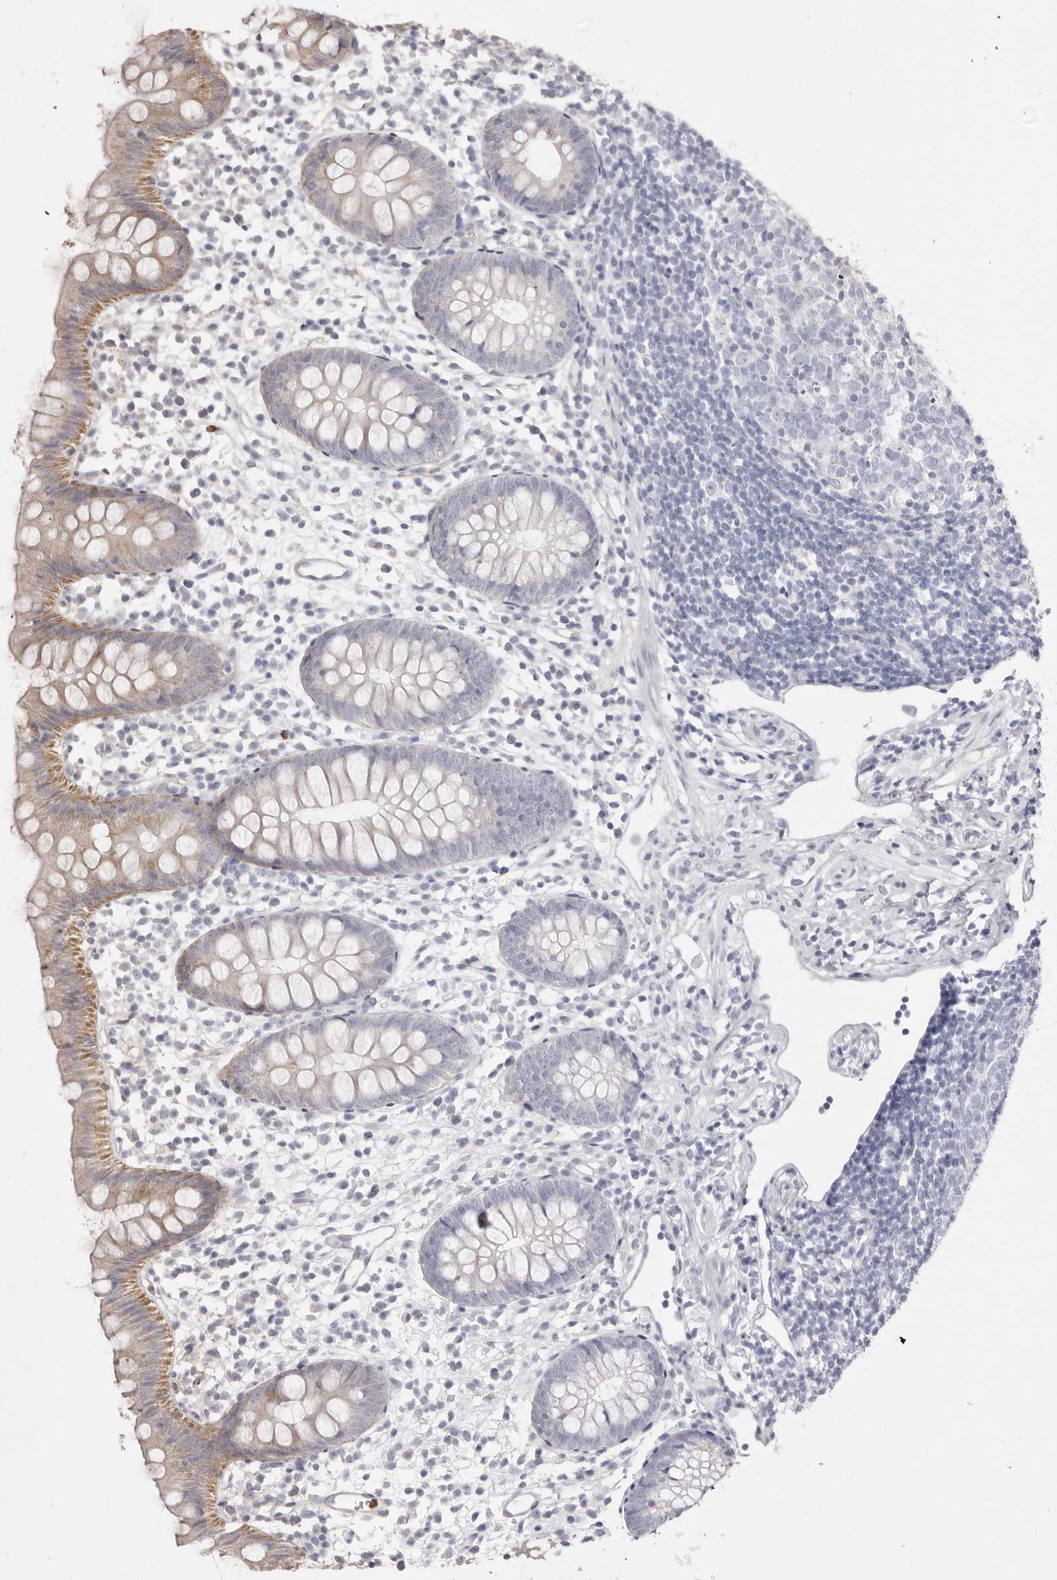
{"staining": {"intensity": "moderate", "quantity": "25%-75%", "location": "cytoplasmic/membranous"}, "tissue": "appendix", "cell_type": "Glandular cells", "image_type": "normal", "snomed": [{"axis": "morphology", "description": "Normal tissue, NOS"}, {"axis": "topography", "description": "Appendix"}], "caption": "A photomicrograph showing moderate cytoplasmic/membranous expression in about 25%-75% of glandular cells in unremarkable appendix, as visualized by brown immunohistochemical staining.", "gene": "GPR84", "patient": {"sex": "female", "age": 20}}